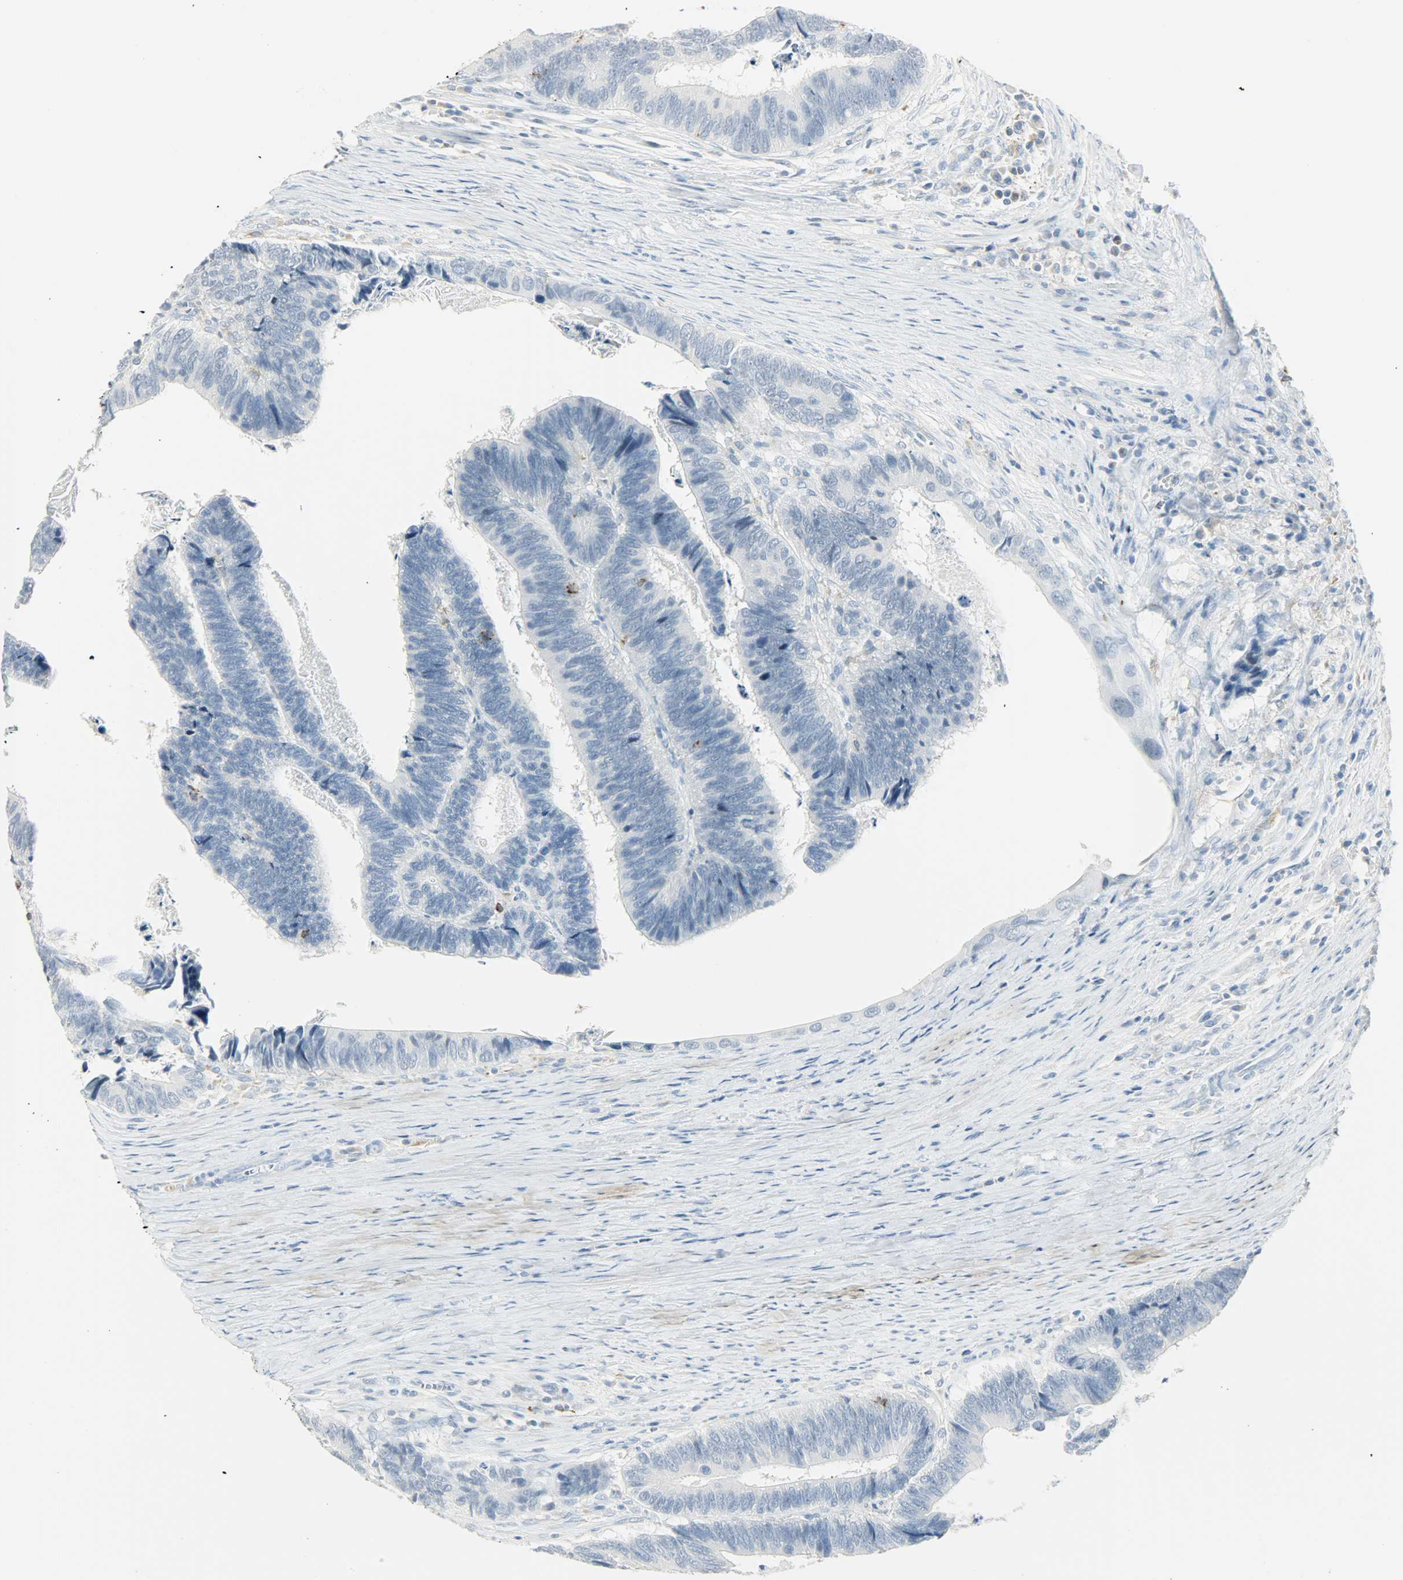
{"staining": {"intensity": "negative", "quantity": "none", "location": "none"}, "tissue": "colorectal cancer", "cell_type": "Tumor cells", "image_type": "cancer", "snomed": [{"axis": "morphology", "description": "Adenocarcinoma, NOS"}, {"axis": "topography", "description": "Colon"}], "caption": "This image is of colorectal adenocarcinoma stained with IHC to label a protein in brown with the nuclei are counter-stained blue. There is no expression in tumor cells.", "gene": "PTPN6", "patient": {"sex": "male", "age": 72}}